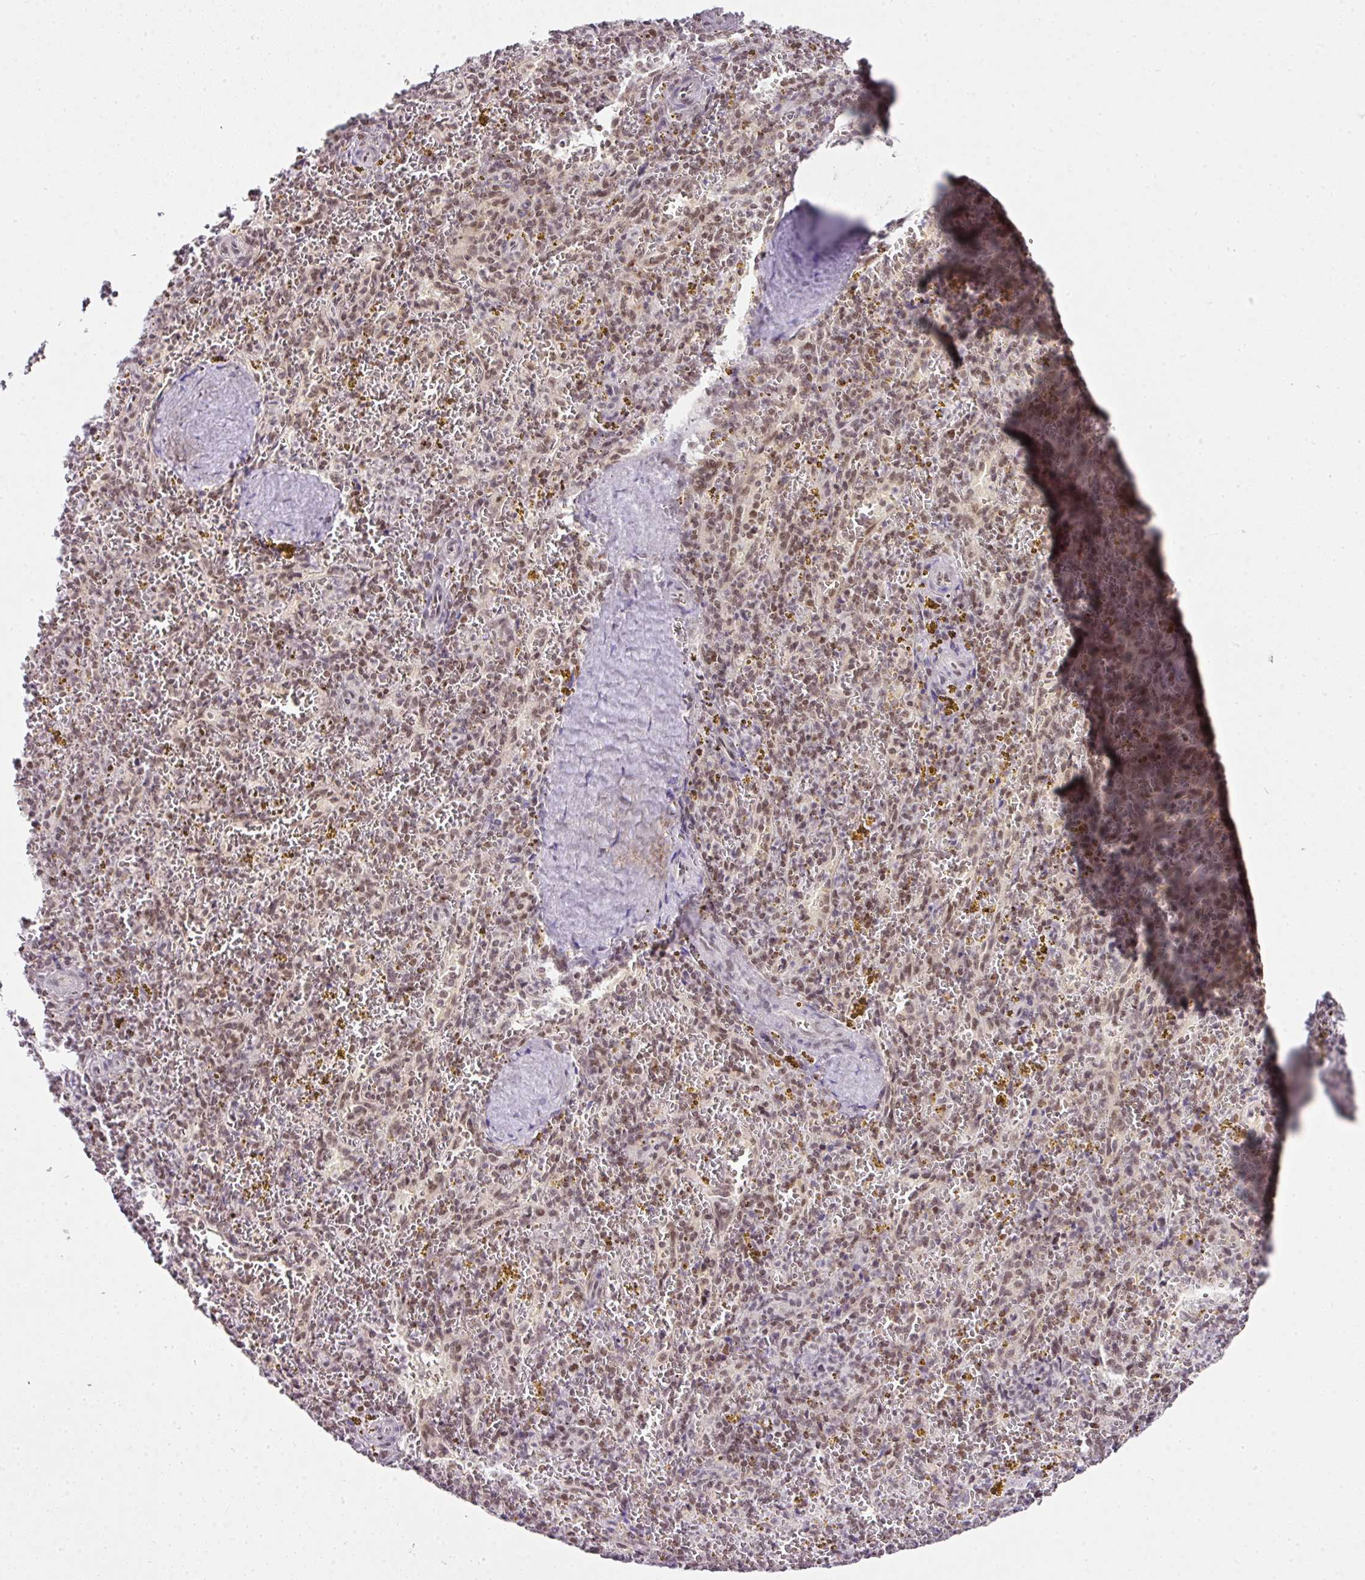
{"staining": {"intensity": "moderate", "quantity": "25%-75%", "location": "nuclear"}, "tissue": "spleen", "cell_type": "Cells in red pulp", "image_type": "normal", "snomed": [{"axis": "morphology", "description": "Normal tissue, NOS"}, {"axis": "topography", "description": "Spleen"}], "caption": "Immunohistochemical staining of unremarkable human spleen exhibits 25%-75% levels of moderate nuclear protein staining in about 25%-75% of cells in red pulp. Using DAB (brown) and hematoxylin (blue) stains, captured at high magnification using brightfield microscopy.", "gene": "FAM32A", "patient": {"sex": "male", "age": 57}}